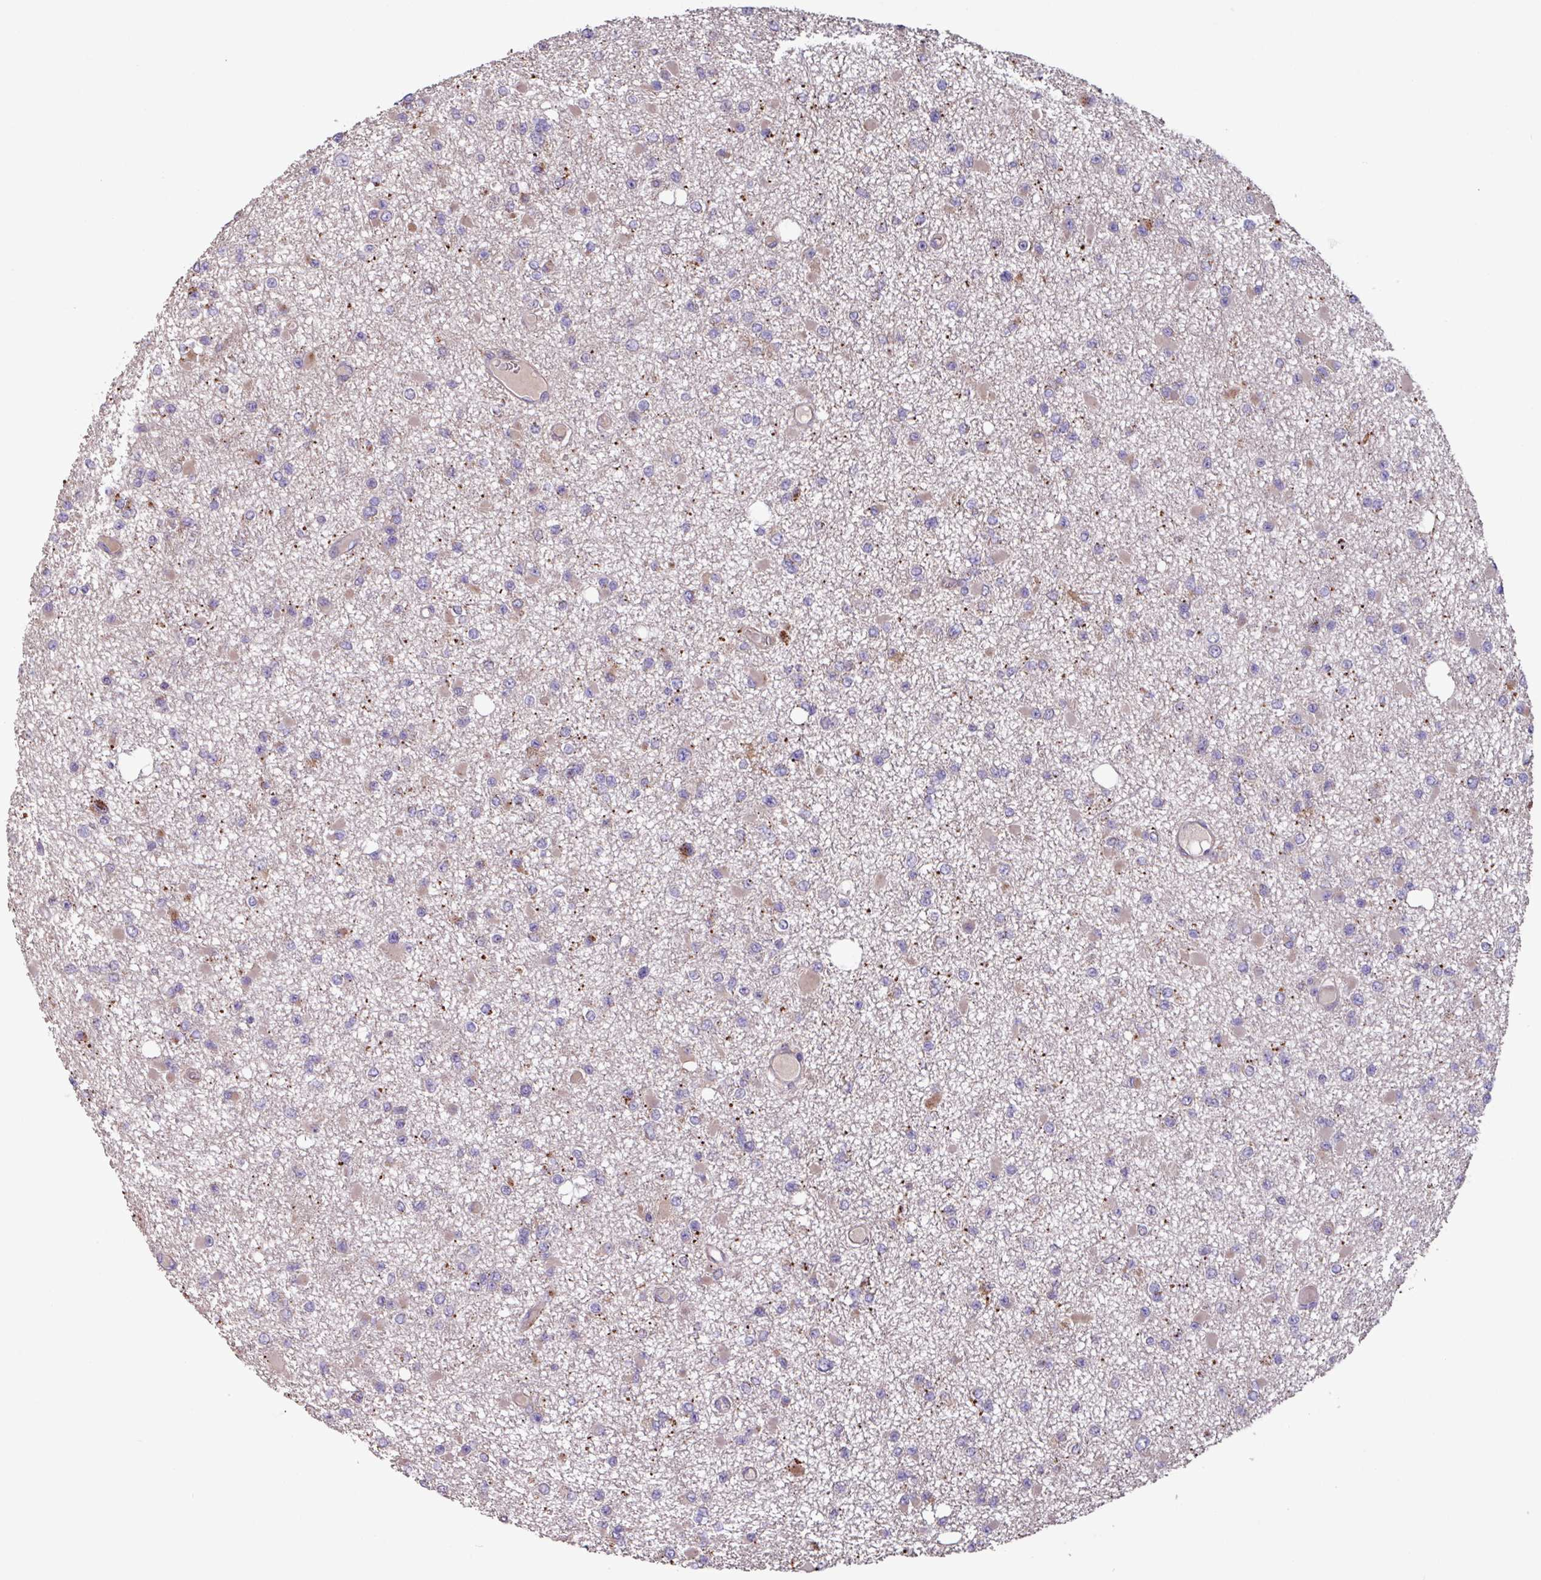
{"staining": {"intensity": "moderate", "quantity": "<25%", "location": "cytoplasmic/membranous"}, "tissue": "glioma", "cell_type": "Tumor cells", "image_type": "cancer", "snomed": [{"axis": "morphology", "description": "Glioma, malignant, Low grade"}, {"axis": "topography", "description": "Brain"}], "caption": "A photomicrograph showing moderate cytoplasmic/membranous expression in about <25% of tumor cells in malignant glioma (low-grade), as visualized by brown immunohistochemical staining.", "gene": "PTPRQ", "patient": {"sex": "female", "age": 22}}